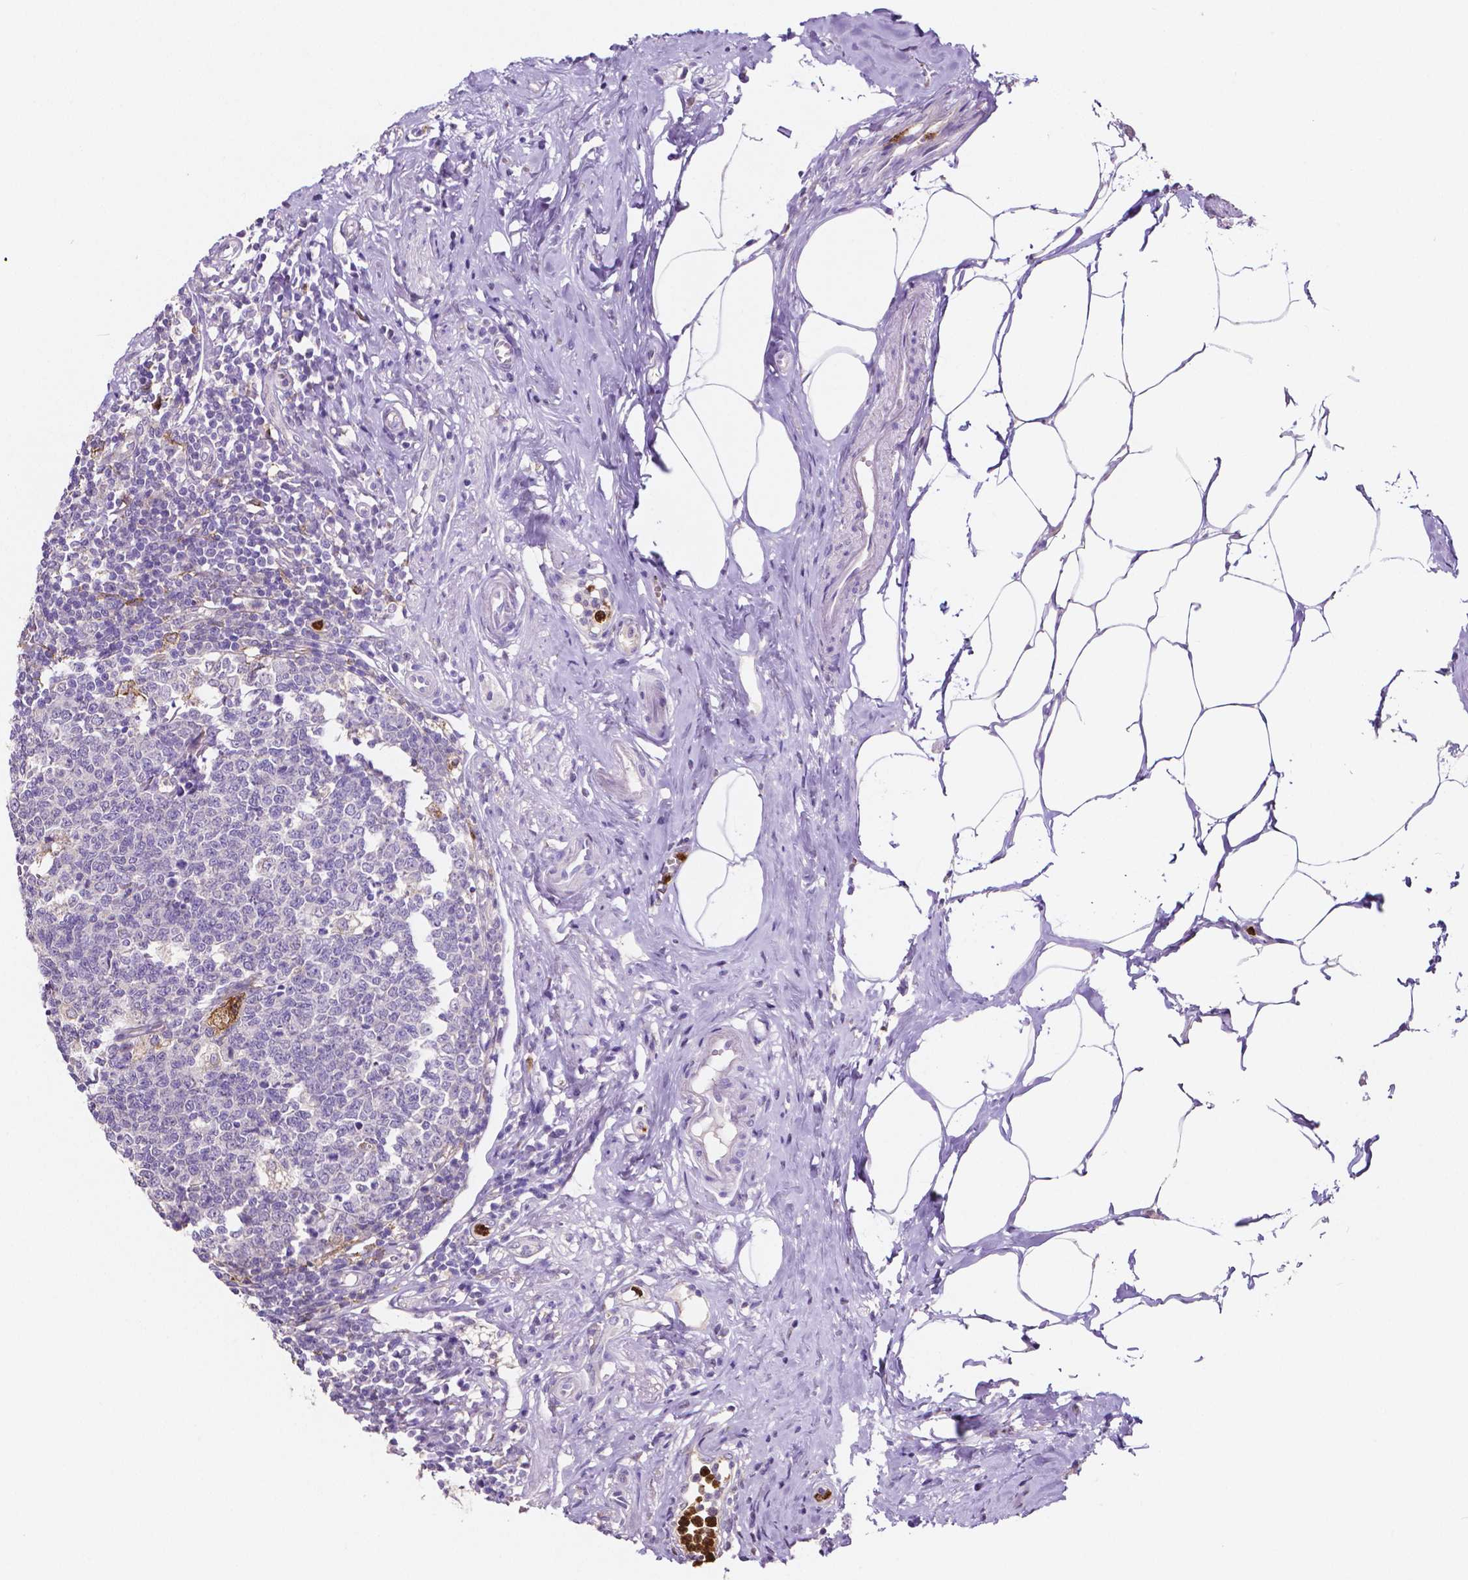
{"staining": {"intensity": "negative", "quantity": "none", "location": "none"}, "tissue": "appendix", "cell_type": "Glandular cells", "image_type": "normal", "snomed": [{"axis": "morphology", "description": "Normal tissue, NOS"}, {"axis": "morphology", "description": "Carcinoma, endometroid"}, {"axis": "topography", "description": "Appendix"}, {"axis": "topography", "description": "Colon"}], "caption": "DAB immunohistochemical staining of benign human appendix exhibits no significant staining in glandular cells.", "gene": "MMP9", "patient": {"sex": "female", "age": 60}}